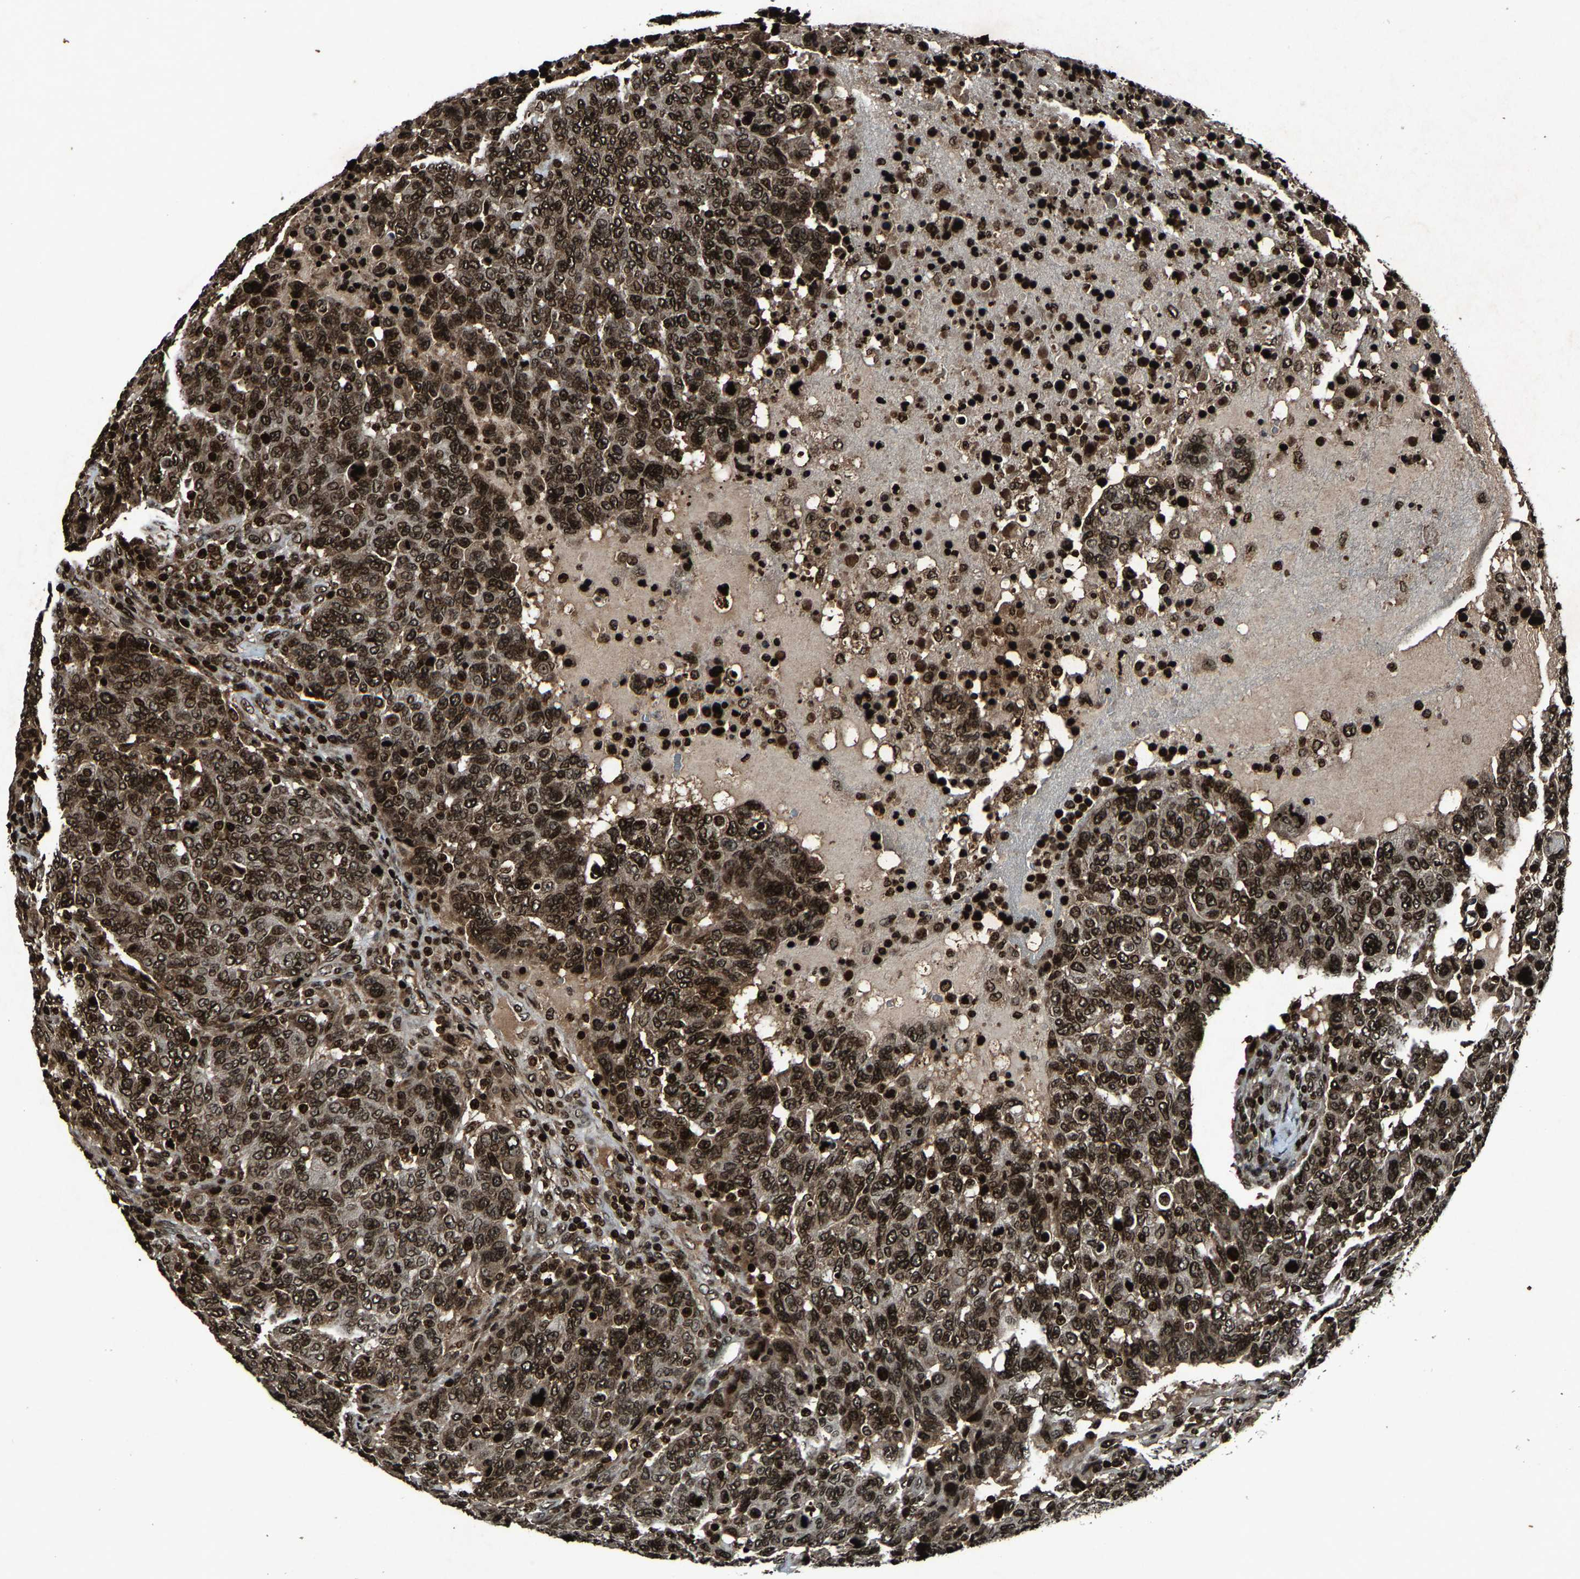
{"staining": {"intensity": "strong", "quantity": ">75%", "location": "nuclear"}, "tissue": "breast cancer", "cell_type": "Tumor cells", "image_type": "cancer", "snomed": [{"axis": "morphology", "description": "Duct carcinoma"}, {"axis": "topography", "description": "Breast"}], "caption": "An immunohistochemistry (IHC) photomicrograph of neoplastic tissue is shown. Protein staining in brown highlights strong nuclear positivity in breast intraductal carcinoma within tumor cells.", "gene": "H4C1", "patient": {"sex": "female", "age": 37}}